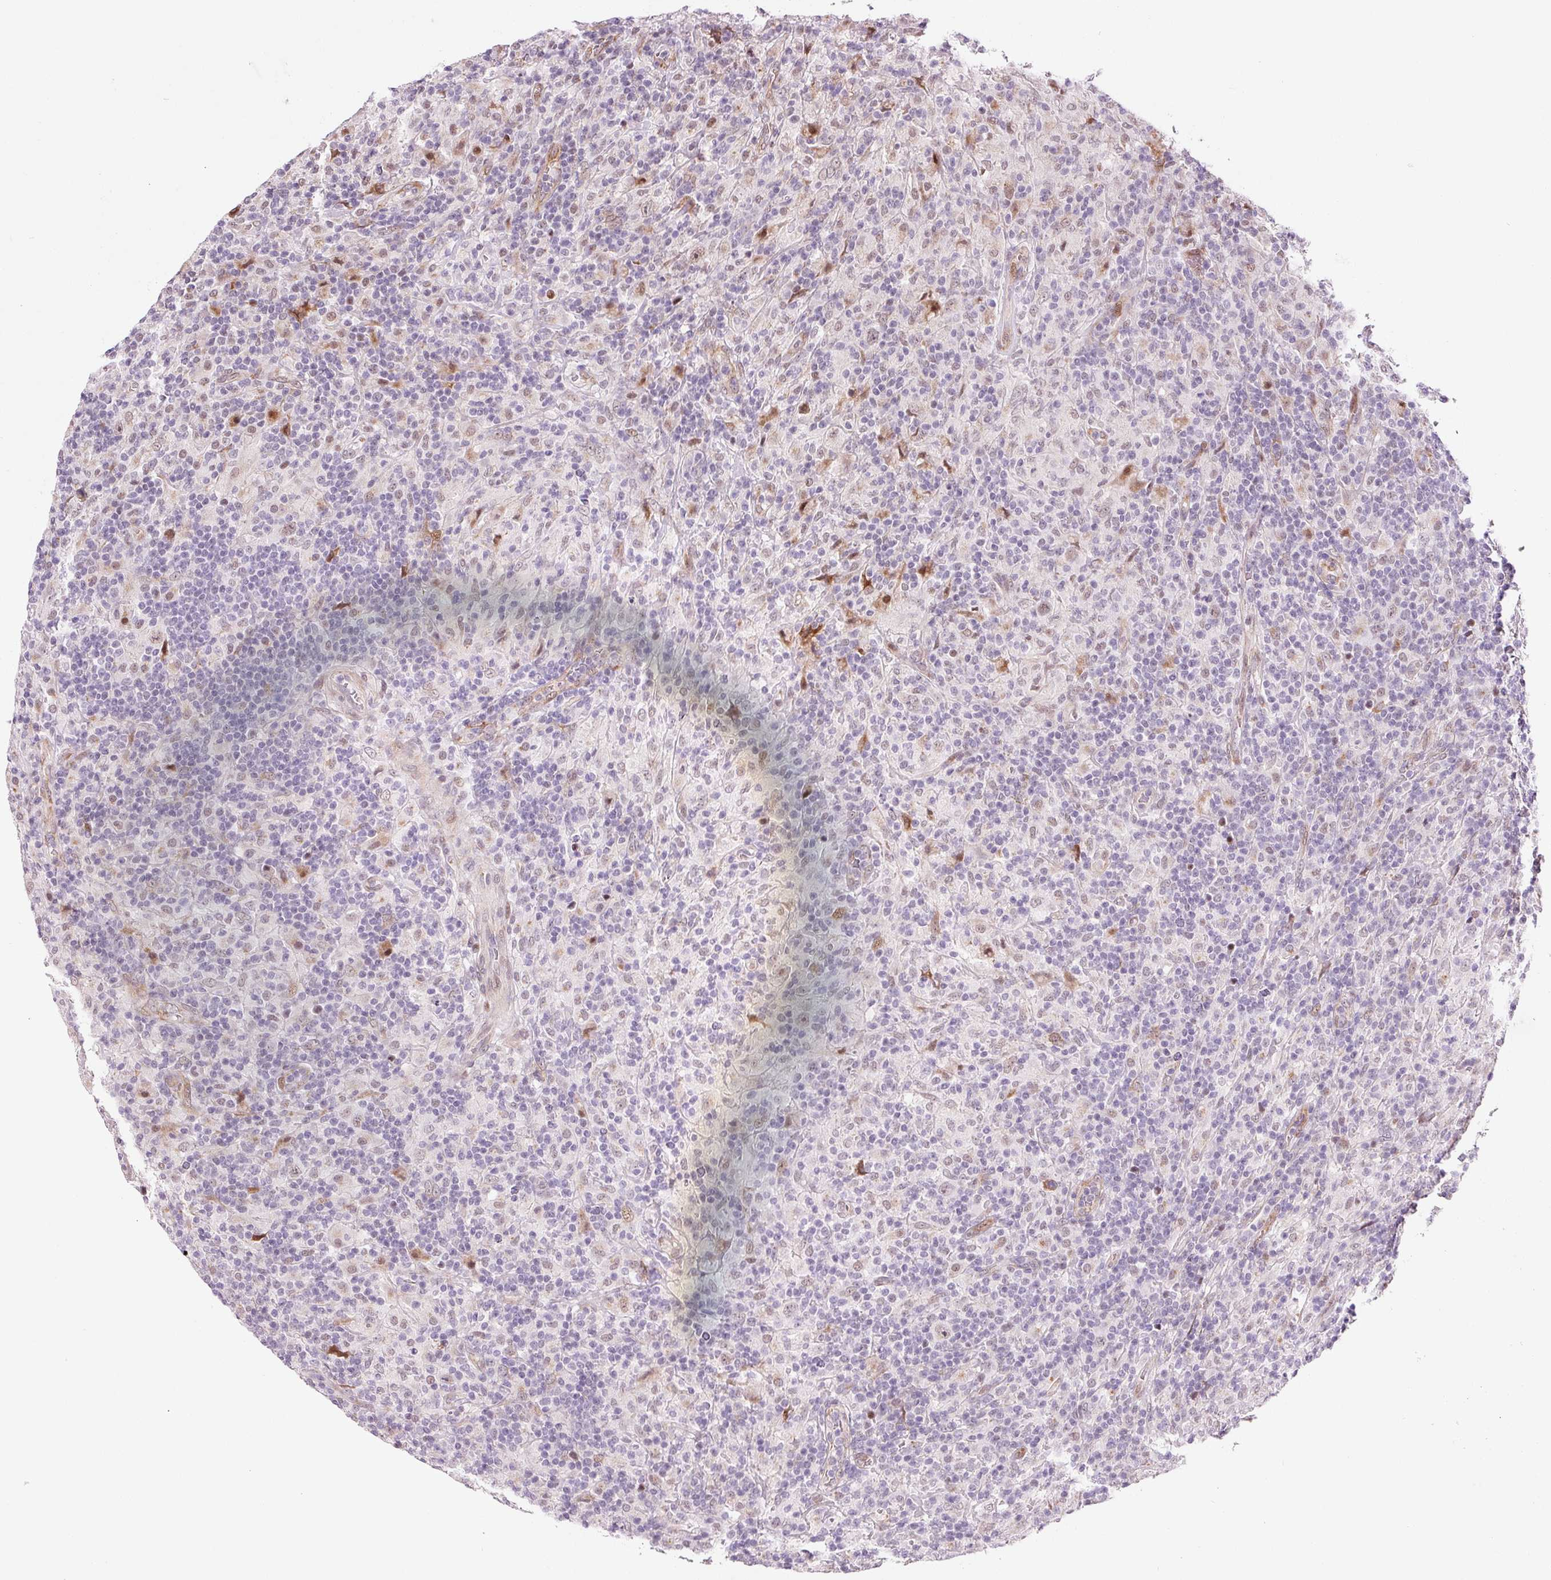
{"staining": {"intensity": "negative", "quantity": "none", "location": "none"}, "tissue": "lymphoma", "cell_type": "Tumor cells", "image_type": "cancer", "snomed": [{"axis": "morphology", "description": "Hodgkin's disease, NOS"}, {"axis": "topography", "description": "Lymph node"}], "caption": "DAB (3,3'-diaminobenzidine) immunohistochemical staining of human lymphoma reveals no significant staining in tumor cells.", "gene": "ANKRD20A1", "patient": {"sex": "male", "age": 70}}